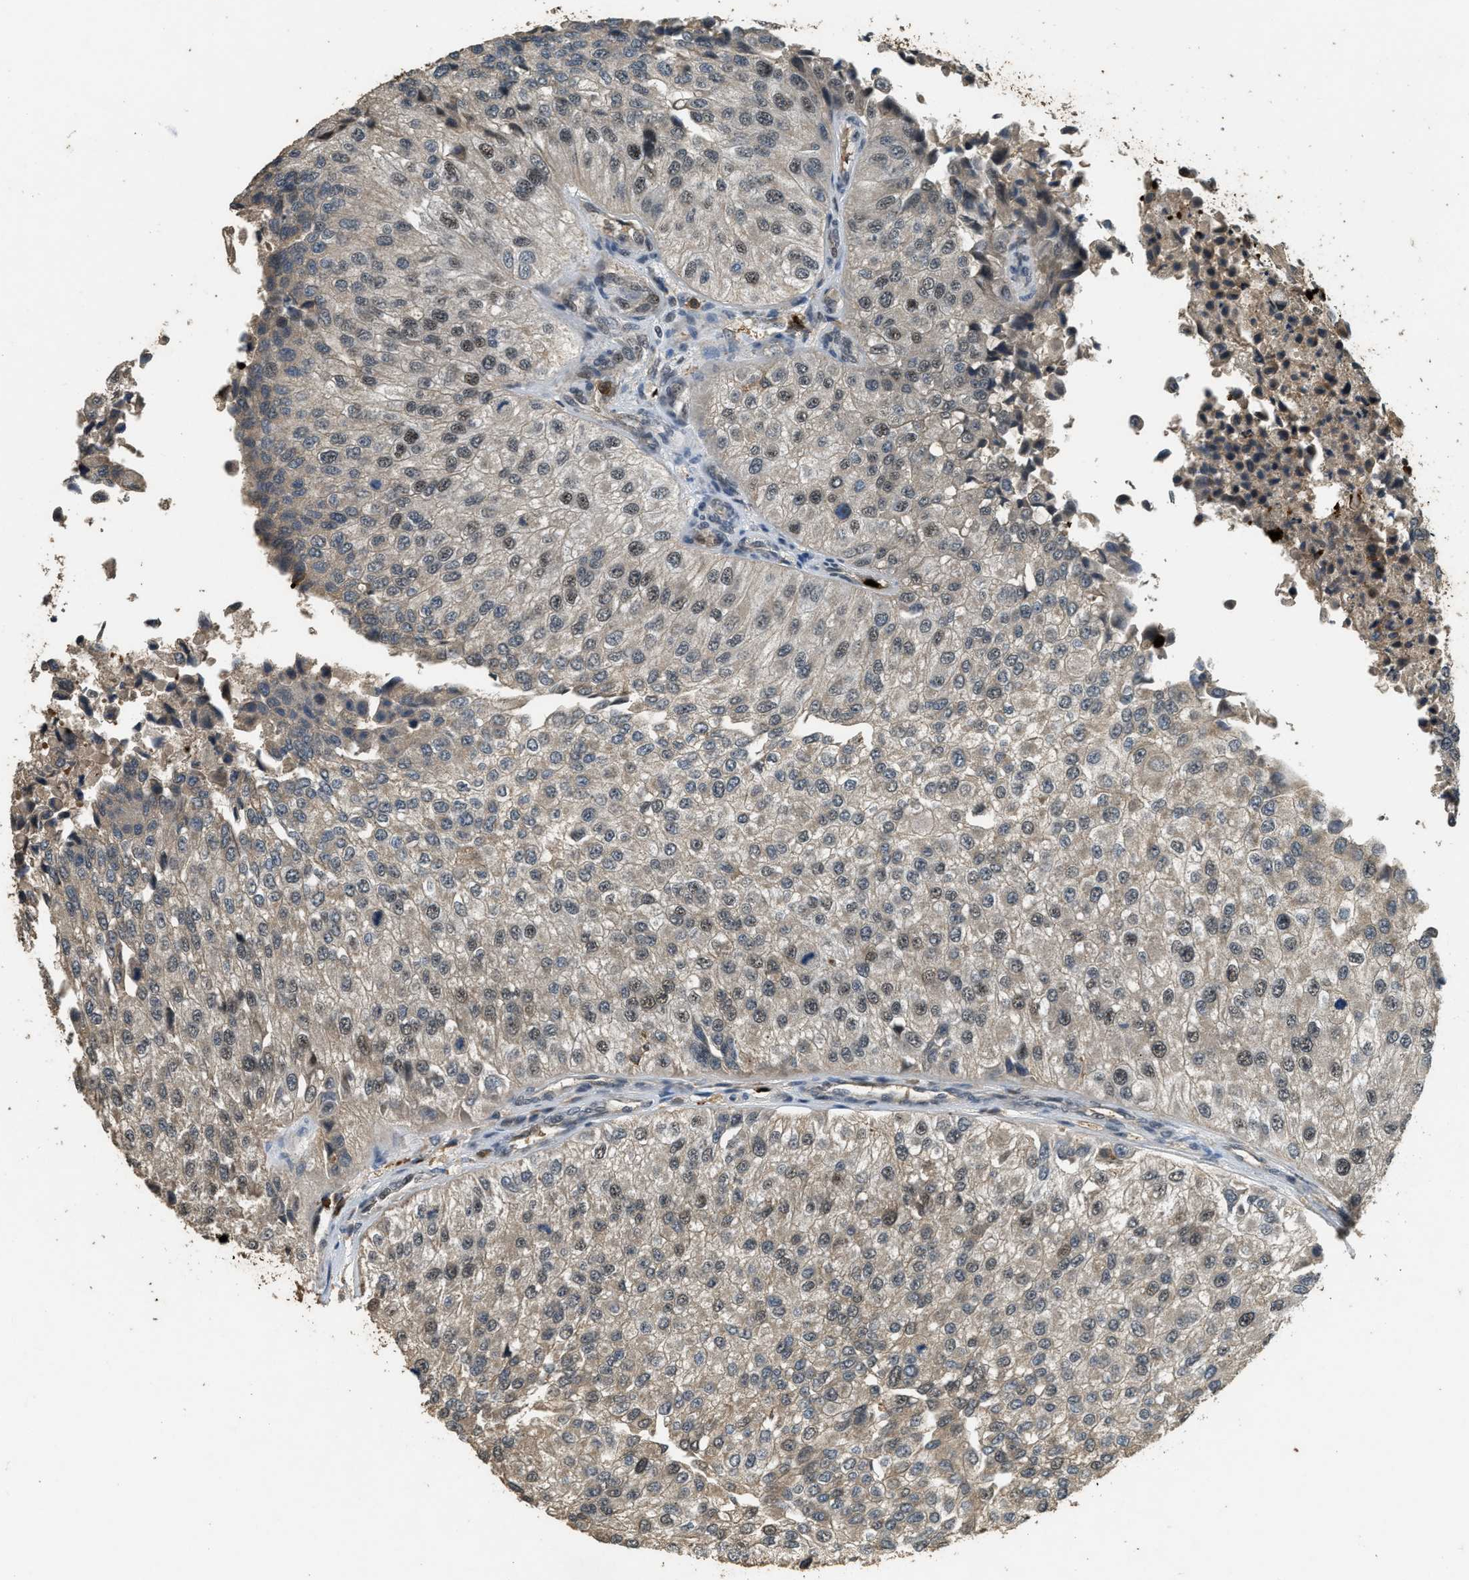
{"staining": {"intensity": "weak", "quantity": "<25%", "location": "nuclear"}, "tissue": "urothelial cancer", "cell_type": "Tumor cells", "image_type": "cancer", "snomed": [{"axis": "morphology", "description": "Urothelial carcinoma, High grade"}, {"axis": "topography", "description": "Kidney"}, {"axis": "topography", "description": "Urinary bladder"}], "caption": "There is no significant staining in tumor cells of urothelial cancer.", "gene": "RNF141", "patient": {"sex": "male", "age": 77}}